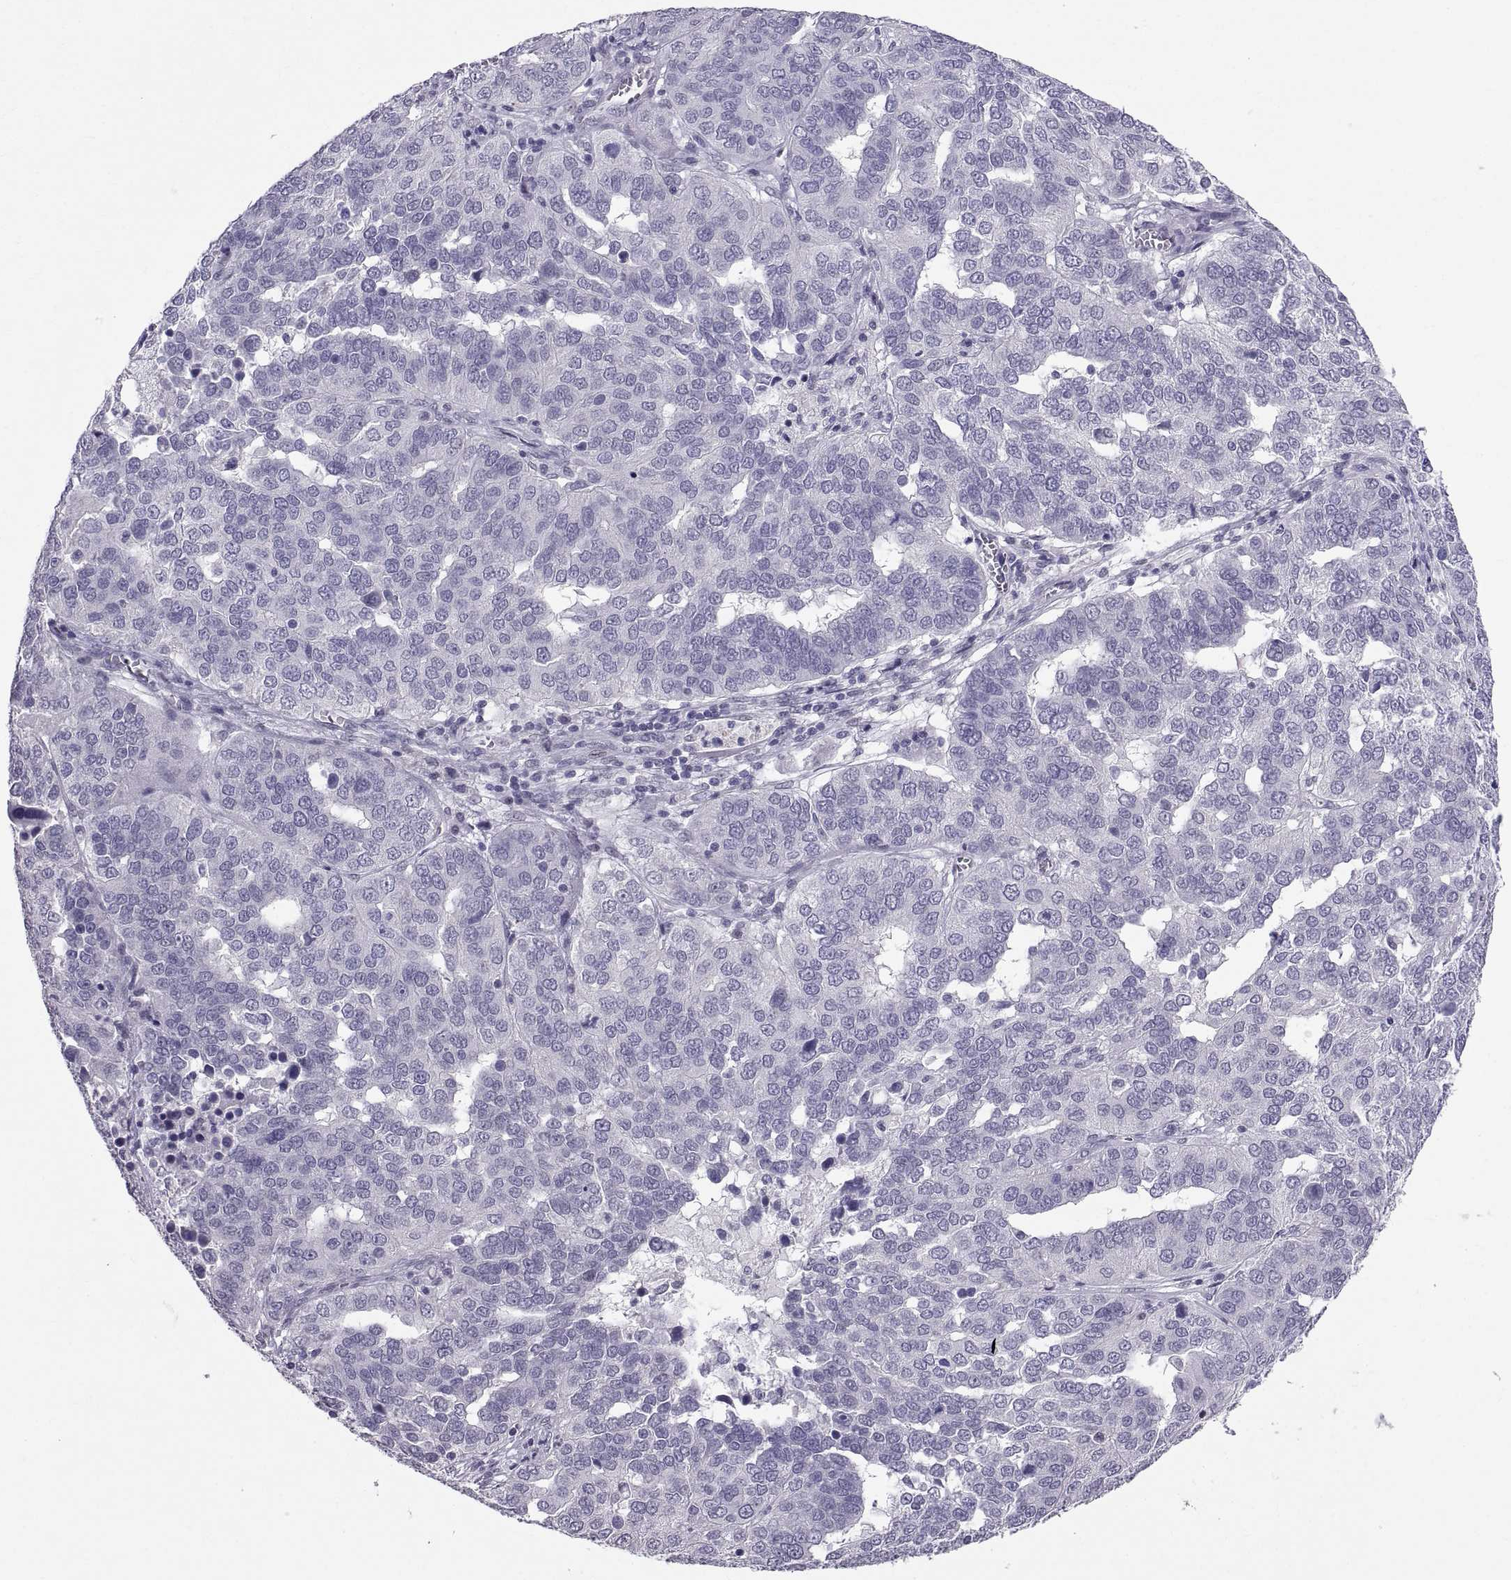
{"staining": {"intensity": "negative", "quantity": "none", "location": "none"}, "tissue": "ovarian cancer", "cell_type": "Tumor cells", "image_type": "cancer", "snomed": [{"axis": "morphology", "description": "Carcinoma, endometroid"}, {"axis": "topography", "description": "Soft tissue"}, {"axis": "topography", "description": "Ovary"}], "caption": "Immunohistochemistry histopathology image of neoplastic tissue: human ovarian endometroid carcinoma stained with DAB (3,3'-diaminobenzidine) shows no significant protein staining in tumor cells.", "gene": "KRT77", "patient": {"sex": "female", "age": 52}}